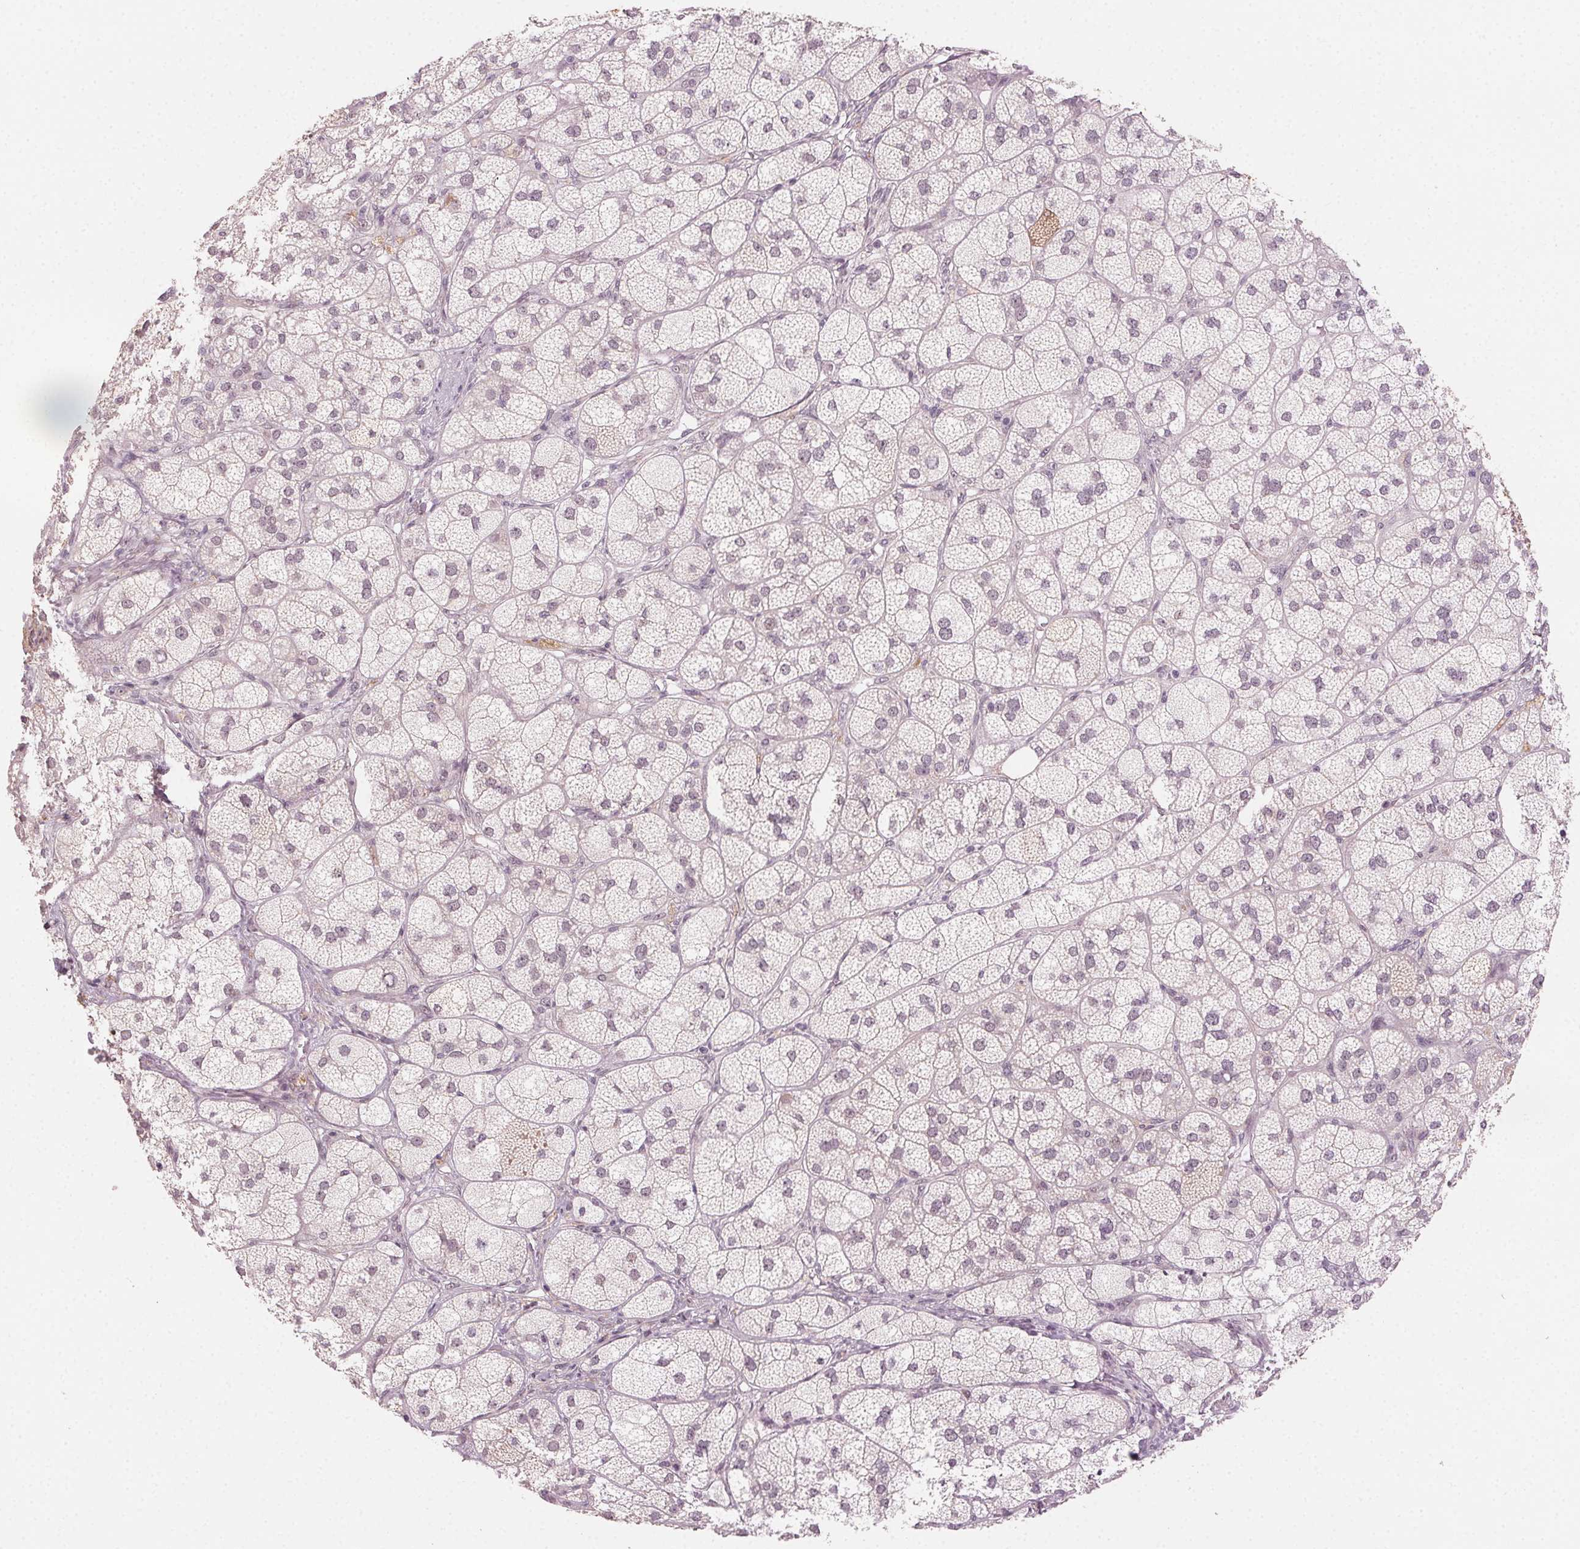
{"staining": {"intensity": "weak", "quantity": "<25%", "location": "cytoplasmic/membranous"}, "tissue": "adrenal gland", "cell_type": "Glandular cells", "image_type": "normal", "snomed": [{"axis": "morphology", "description": "Normal tissue, NOS"}, {"axis": "topography", "description": "Adrenal gland"}], "caption": "IHC of unremarkable human adrenal gland displays no expression in glandular cells.", "gene": "TUB", "patient": {"sex": "female", "age": 60}}